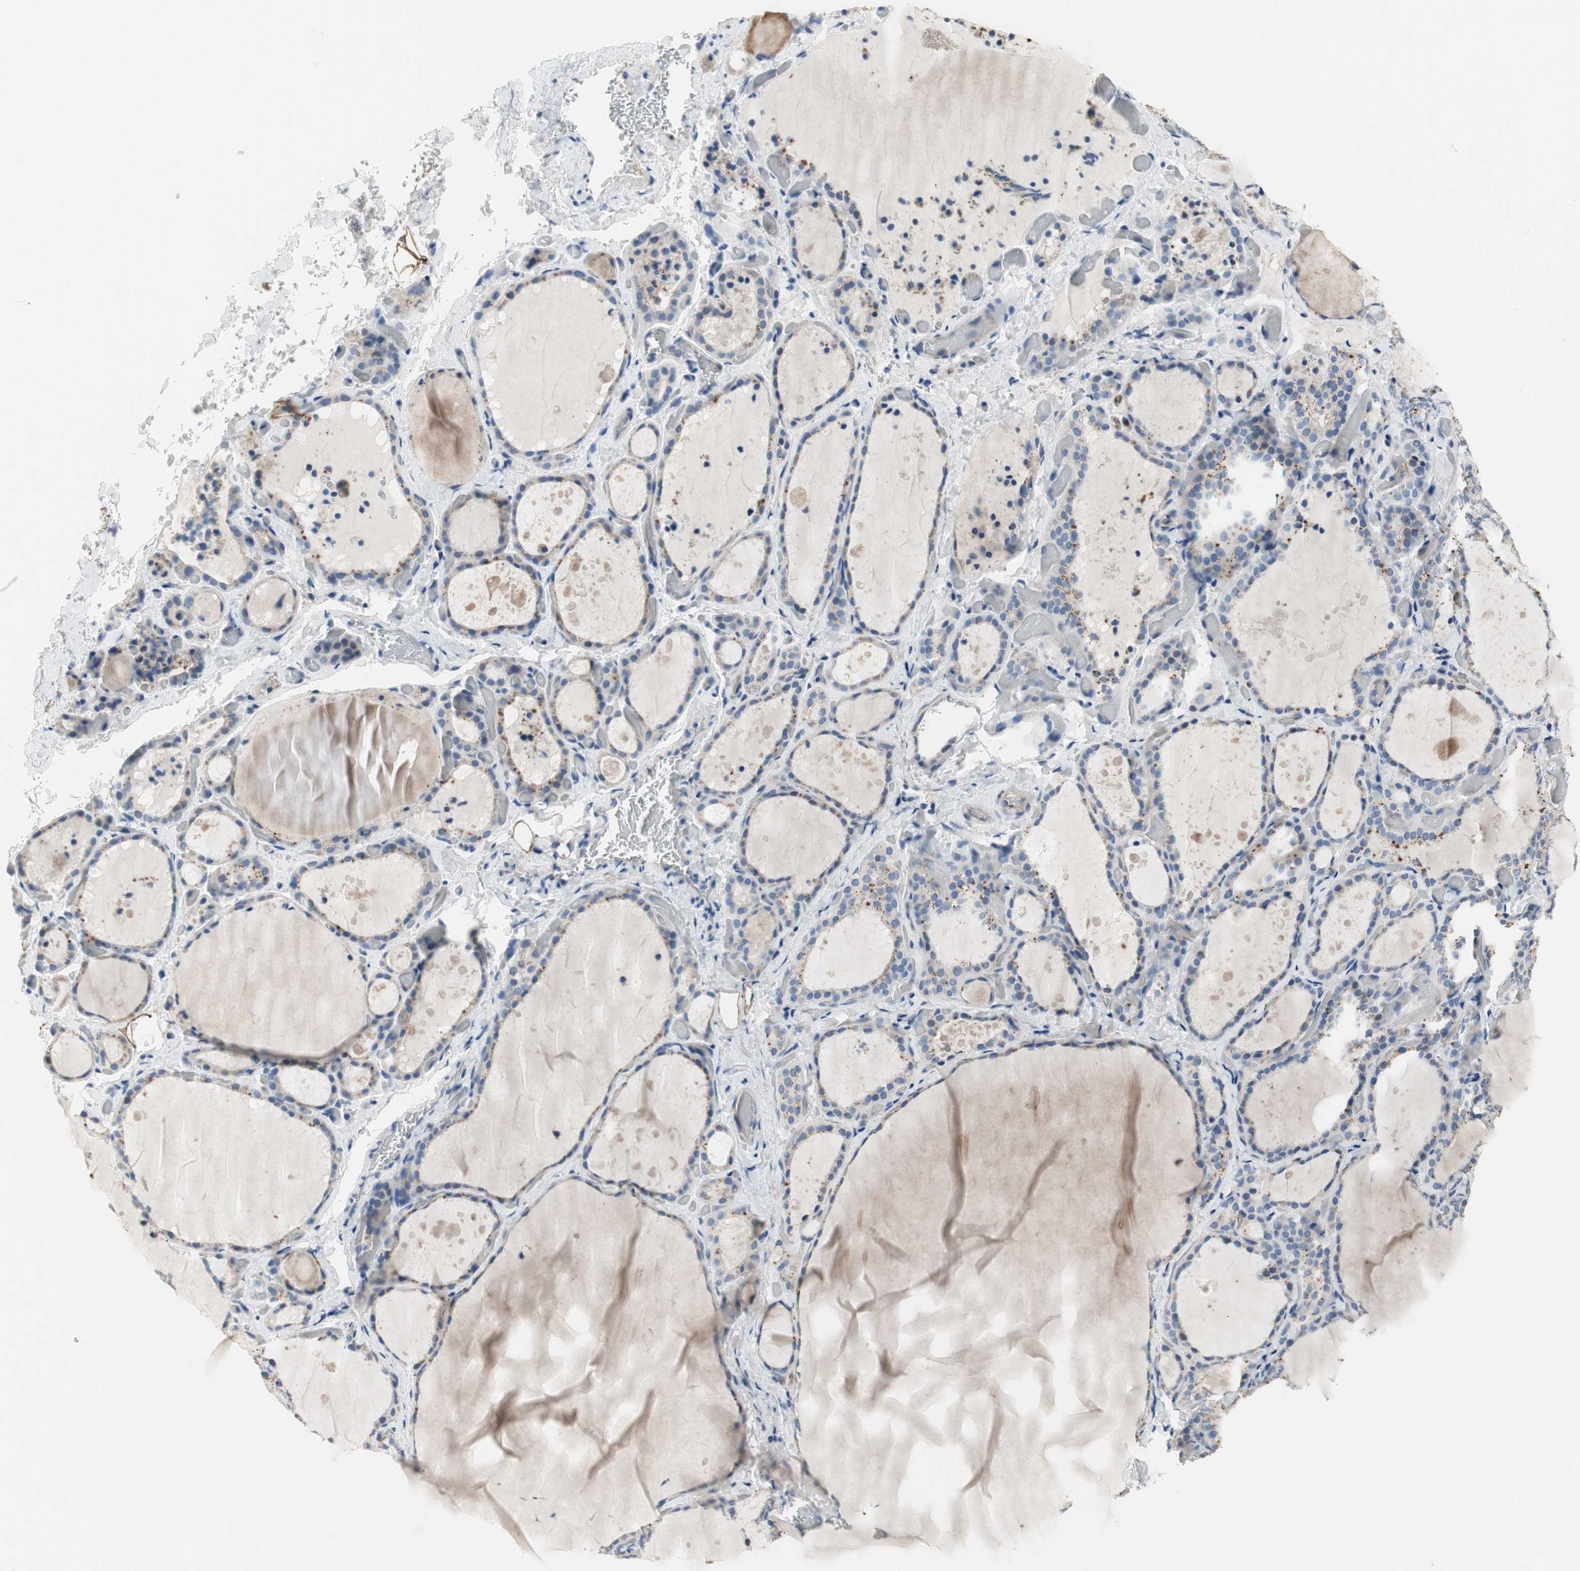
{"staining": {"intensity": "strong", "quantity": "<25%", "location": "cytoplasmic/membranous"}, "tissue": "thyroid gland", "cell_type": "Glandular cells", "image_type": "normal", "snomed": [{"axis": "morphology", "description": "Normal tissue, NOS"}, {"axis": "topography", "description": "Thyroid gland"}], "caption": "Approximately <25% of glandular cells in normal thyroid gland demonstrate strong cytoplasmic/membranous protein positivity as visualized by brown immunohistochemical staining.", "gene": "ALPL", "patient": {"sex": "female", "age": 44}}